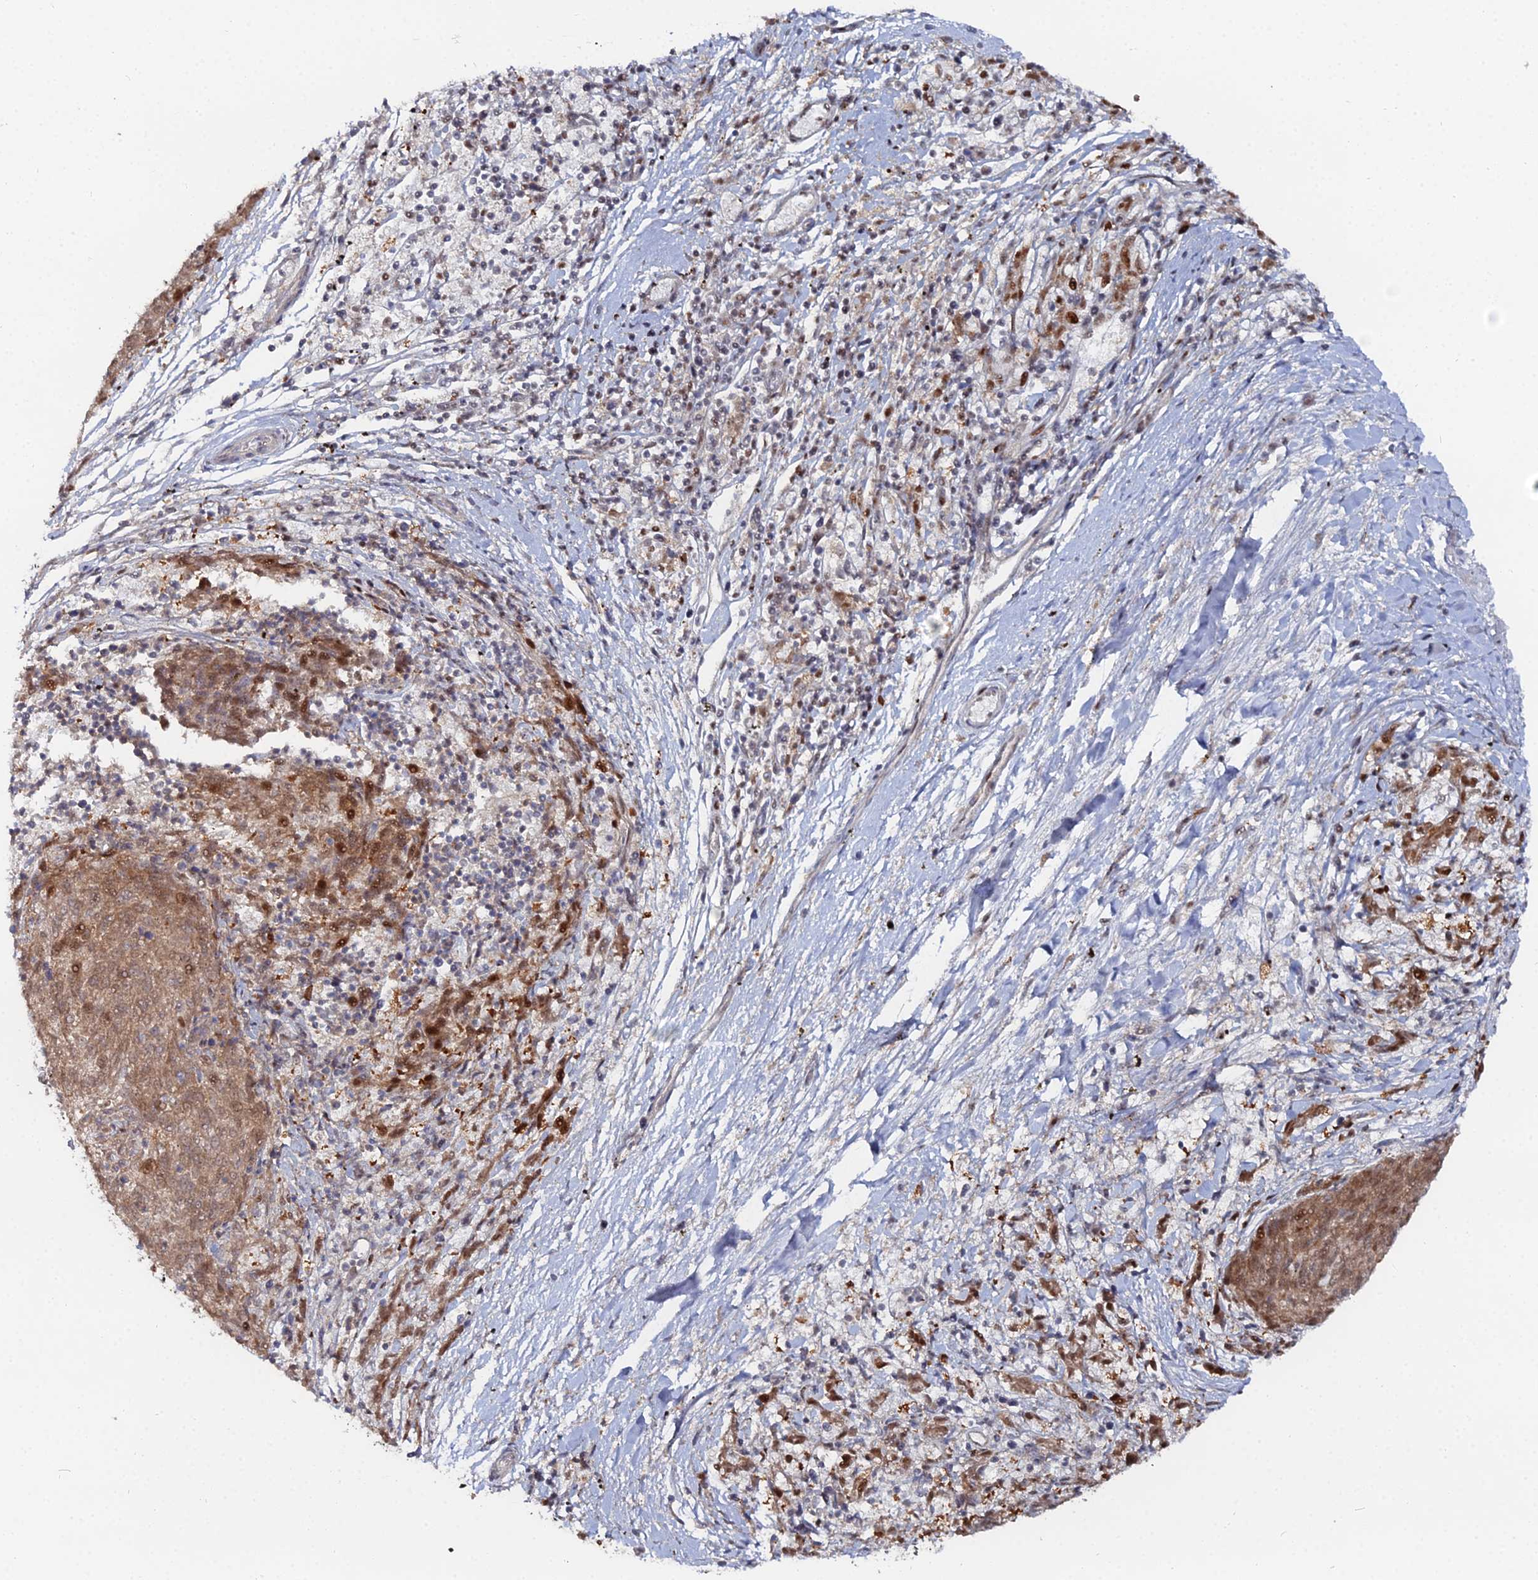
{"staining": {"intensity": "moderate", "quantity": ">75%", "location": "cytoplasmic/membranous,nuclear"}, "tissue": "melanoma", "cell_type": "Tumor cells", "image_type": "cancer", "snomed": [{"axis": "morphology", "description": "Malignant melanoma, NOS"}, {"axis": "topography", "description": "Skin"}], "caption": "Malignant melanoma tissue demonstrates moderate cytoplasmic/membranous and nuclear positivity in approximately >75% of tumor cells", "gene": "GSC2", "patient": {"sex": "female", "age": 72}}